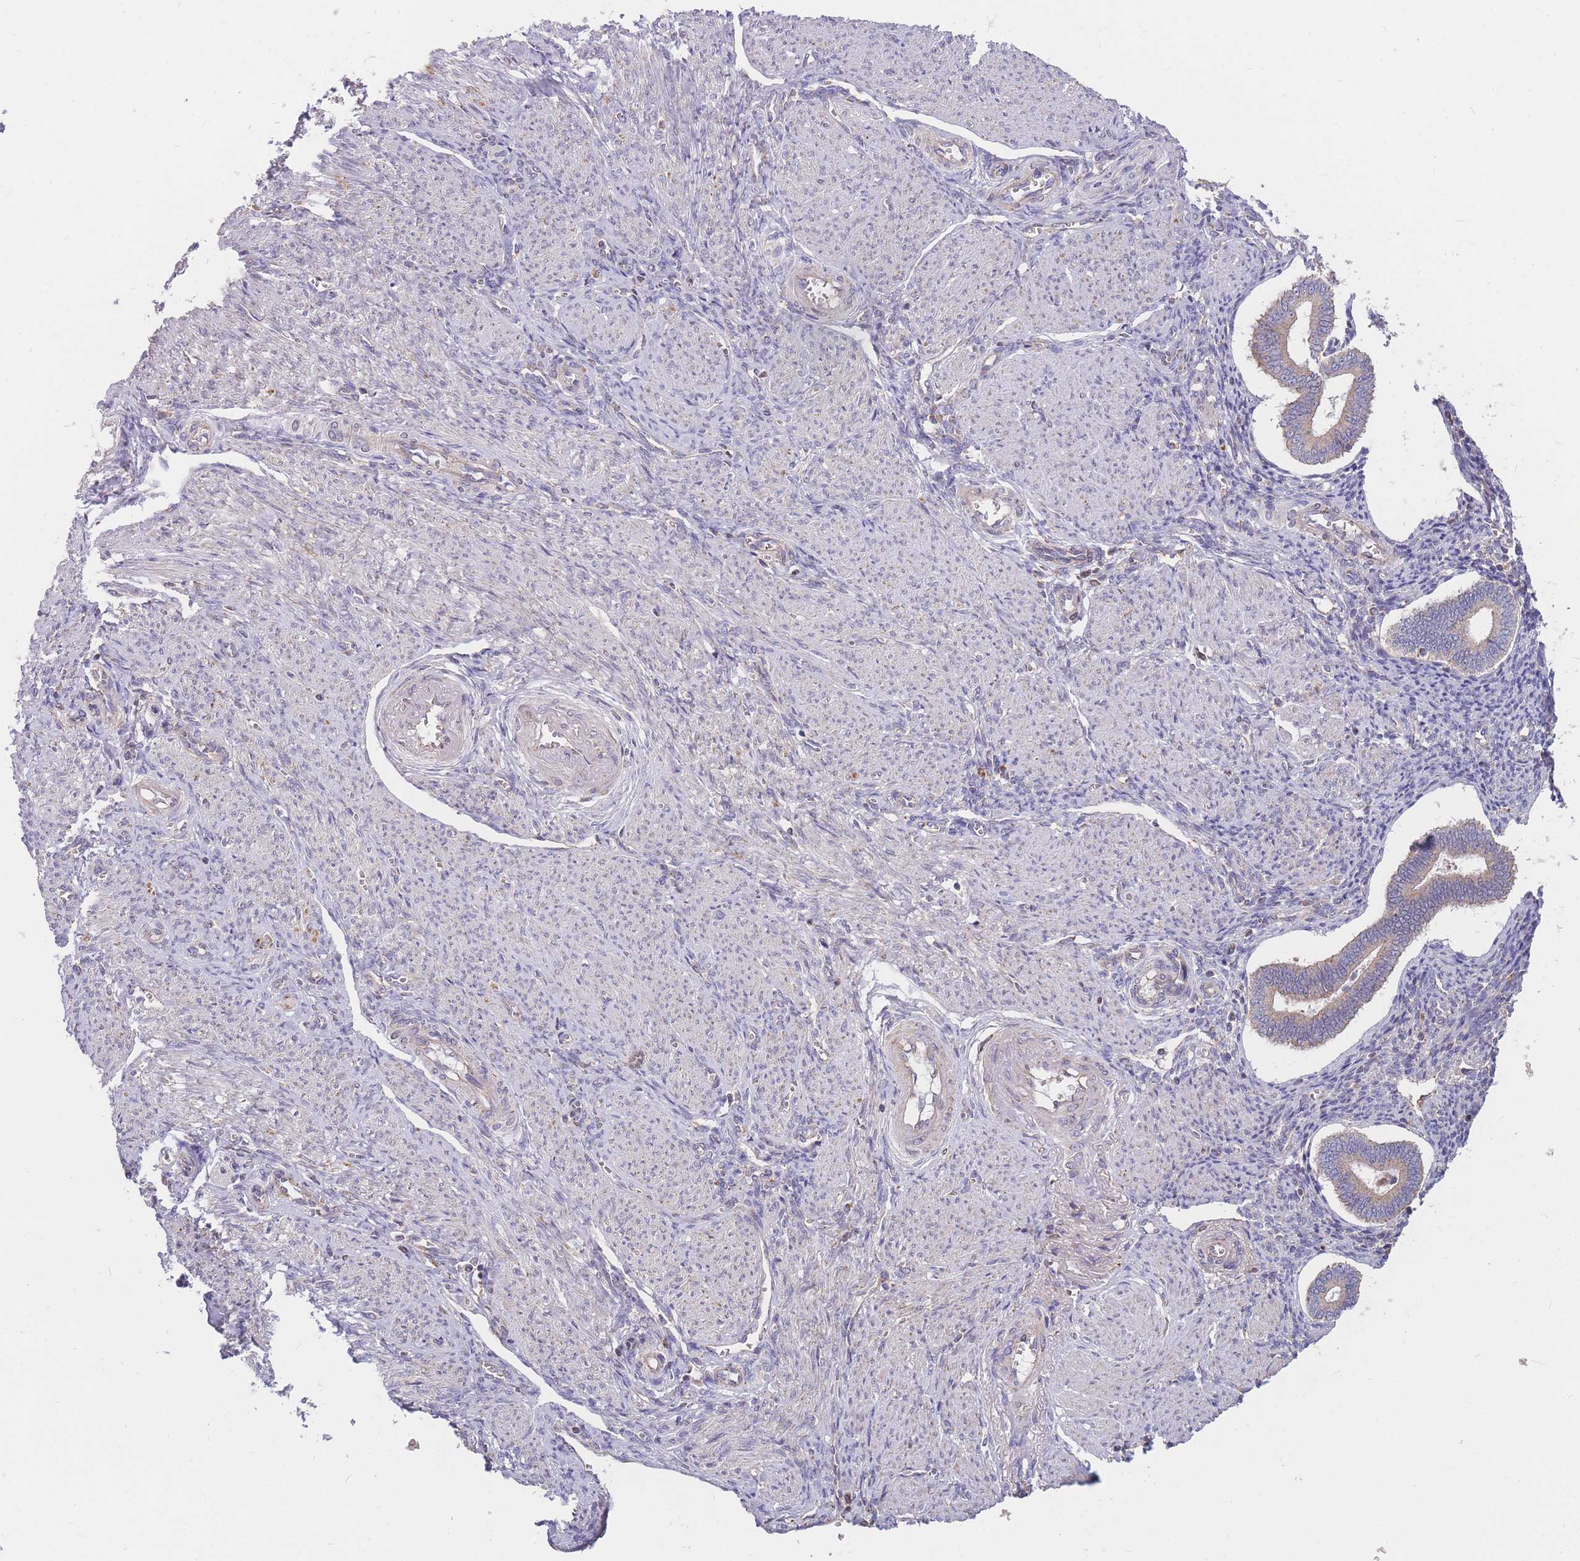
{"staining": {"intensity": "weak", "quantity": "<25%", "location": "cytoplasmic/membranous"}, "tissue": "endometrium", "cell_type": "Cells in endometrial stroma", "image_type": "normal", "snomed": [{"axis": "morphology", "description": "Normal tissue, NOS"}, {"axis": "topography", "description": "Endometrium"}], "caption": "This histopathology image is of unremarkable endometrium stained with immunohistochemistry (IHC) to label a protein in brown with the nuclei are counter-stained blue. There is no positivity in cells in endometrial stroma.", "gene": "PTPMT1", "patient": {"sex": "female", "age": 44}}